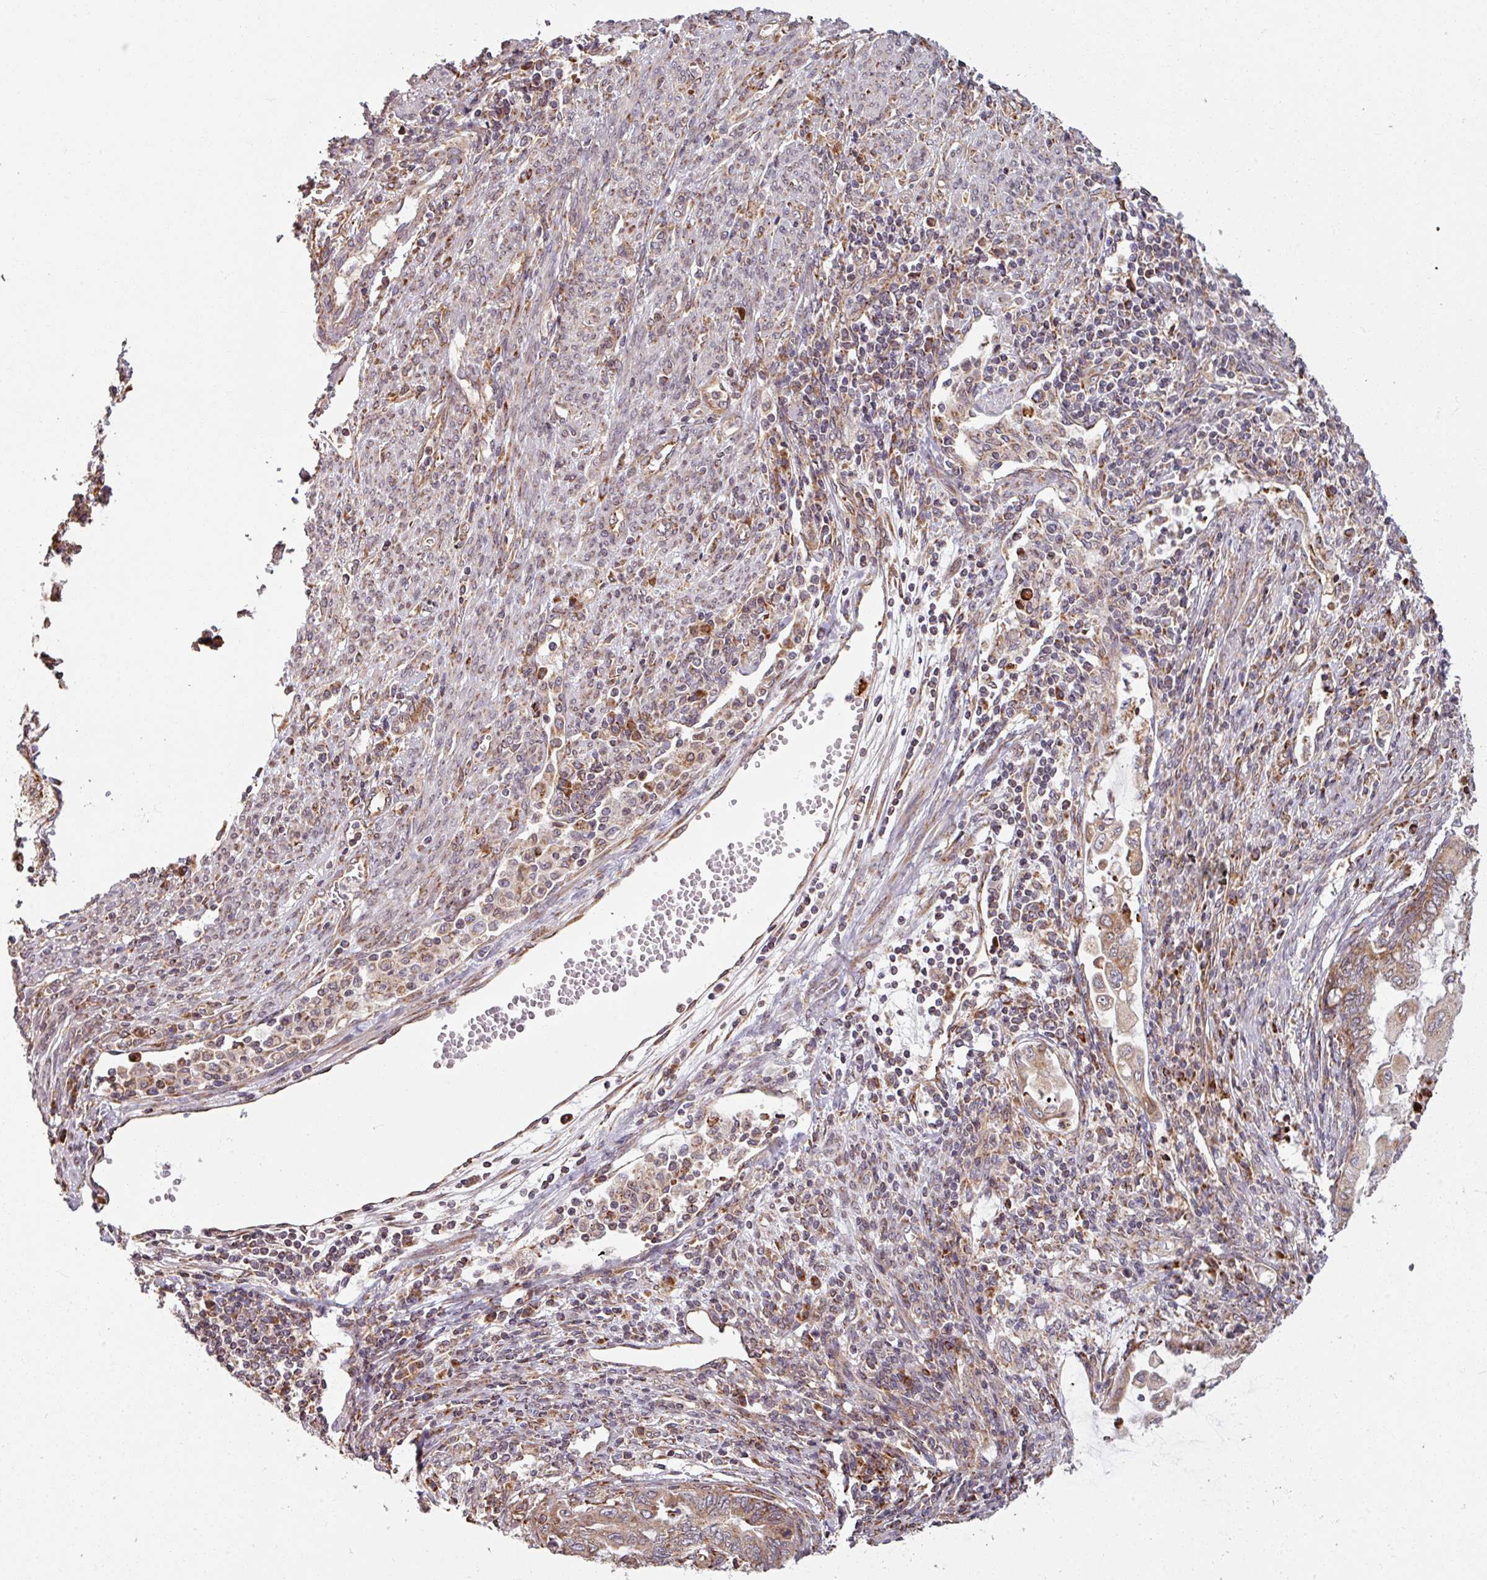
{"staining": {"intensity": "moderate", "quantity": ">75%", "location": "cytoplasmic/membranous"}, "tissue": "endometrial cancer", "cell_type": "Tumor cells", "image_type": "cancer", "snomed": [{"axis": "morphology", "description": "Adenocarcinoma, NOS"}, {"axis": "topography", "description": "Uterus"}, {"axis": "topography", "description": "Endometrium"}], "caption": "Immunohistochemical staining of adenocarcinoma (endometrial) exhibits moderate cytoplasmic/membranous protein staining in approximately >75% of tumor cells. (IHC, brightfield microscopy, high magnification).", "gene": "MAGT1", "patient": {"sex": "female", "age": 70}}